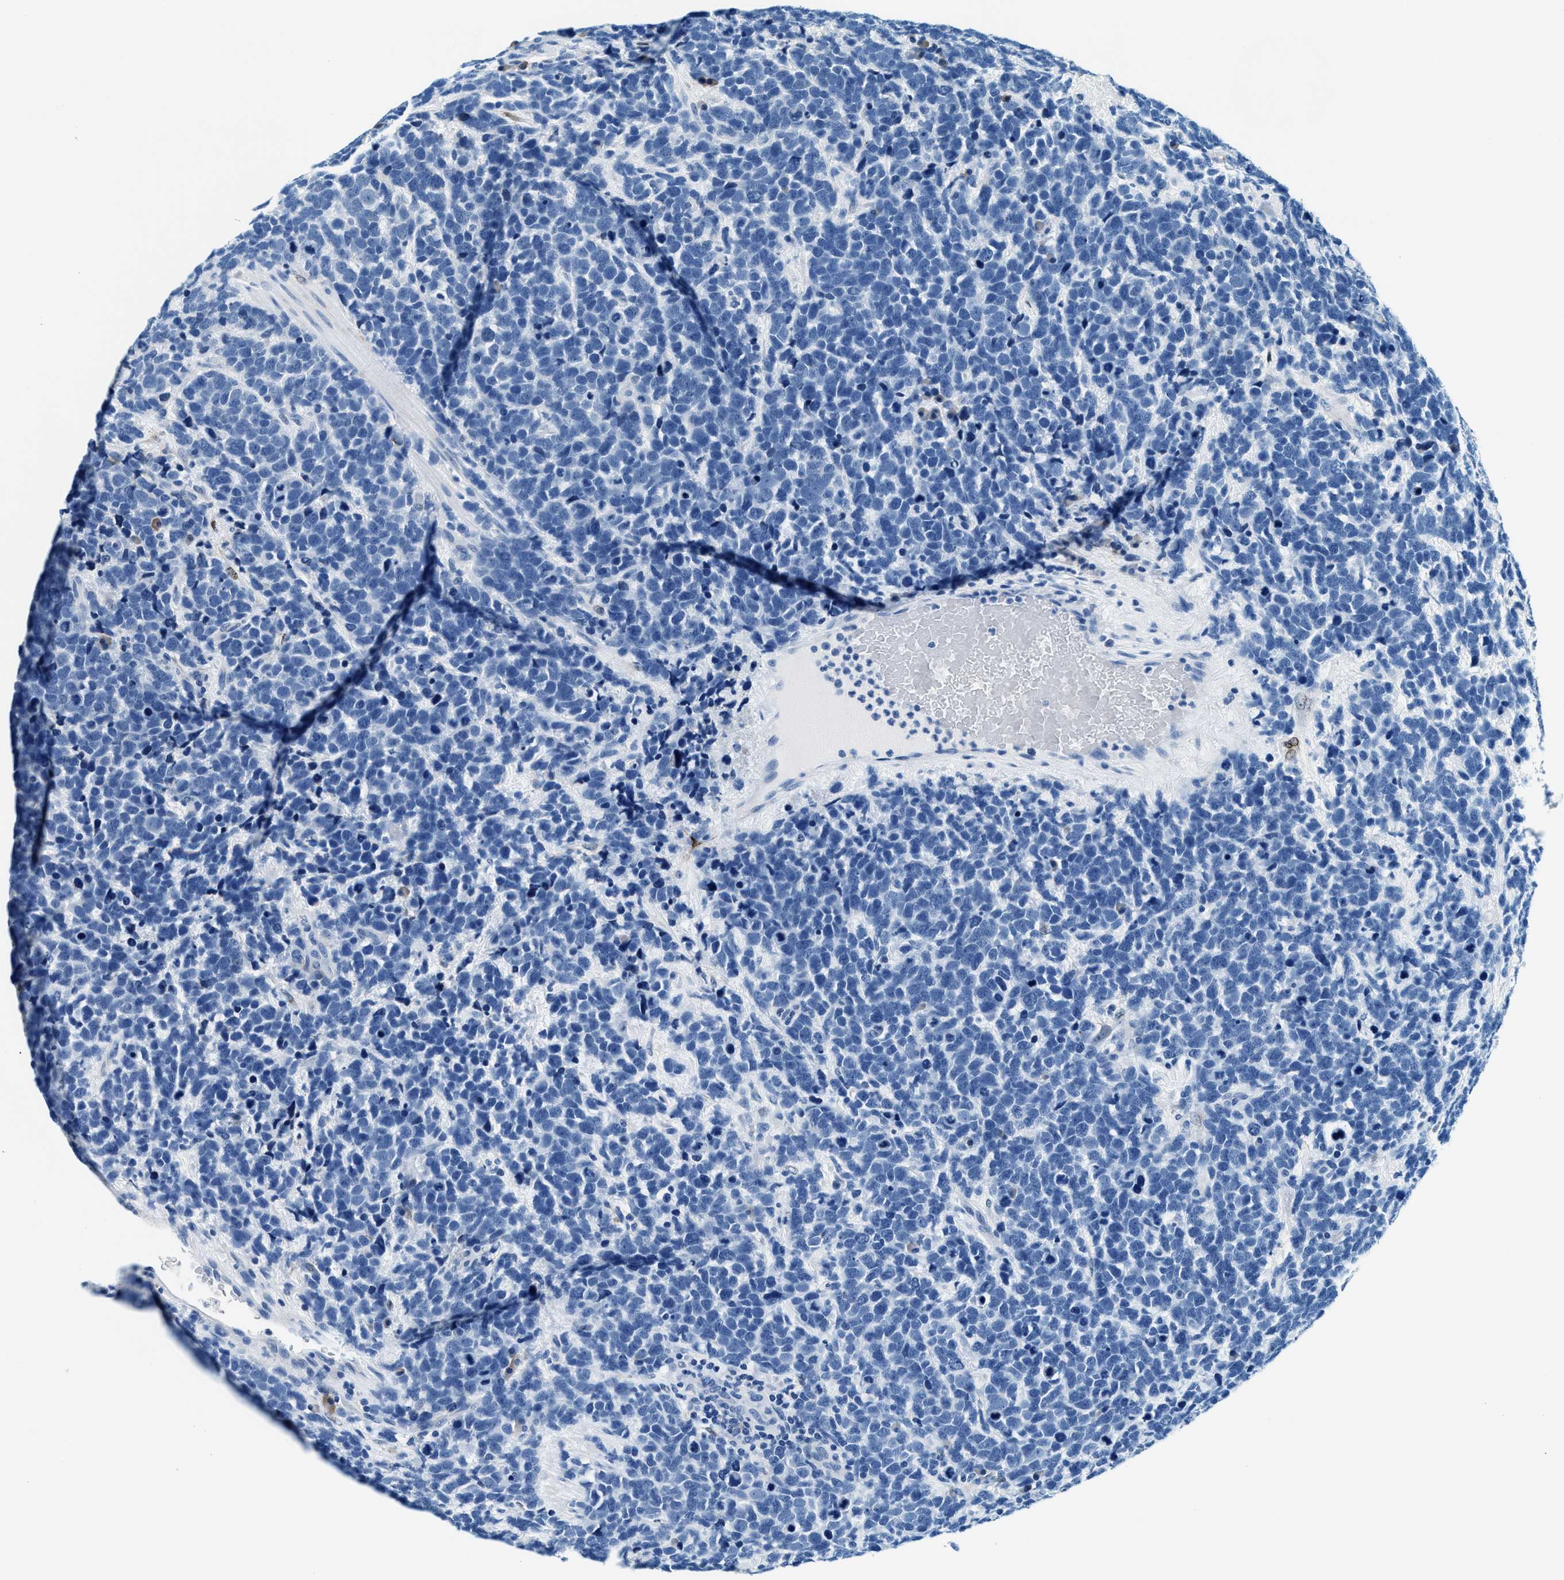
{"staining": {"intensity": "negative", "quantity": "none", "location": "none"}, "tissue": "urothelial cancer", "cell_type": "Tumor cells", "image_type": "cancer", "snomed": [{"axis": "morphology", "description": "Urothelial carcinoma, High grade"}, {"axis": "topography", "description": "Urinary bladder"}], "caption": "Immunohistochemical staining of urothelial cancer demonstrates no significant staining in tumor cells.", "gene": "SLFN11", "patient": {"sex": "female", "age": 82}}